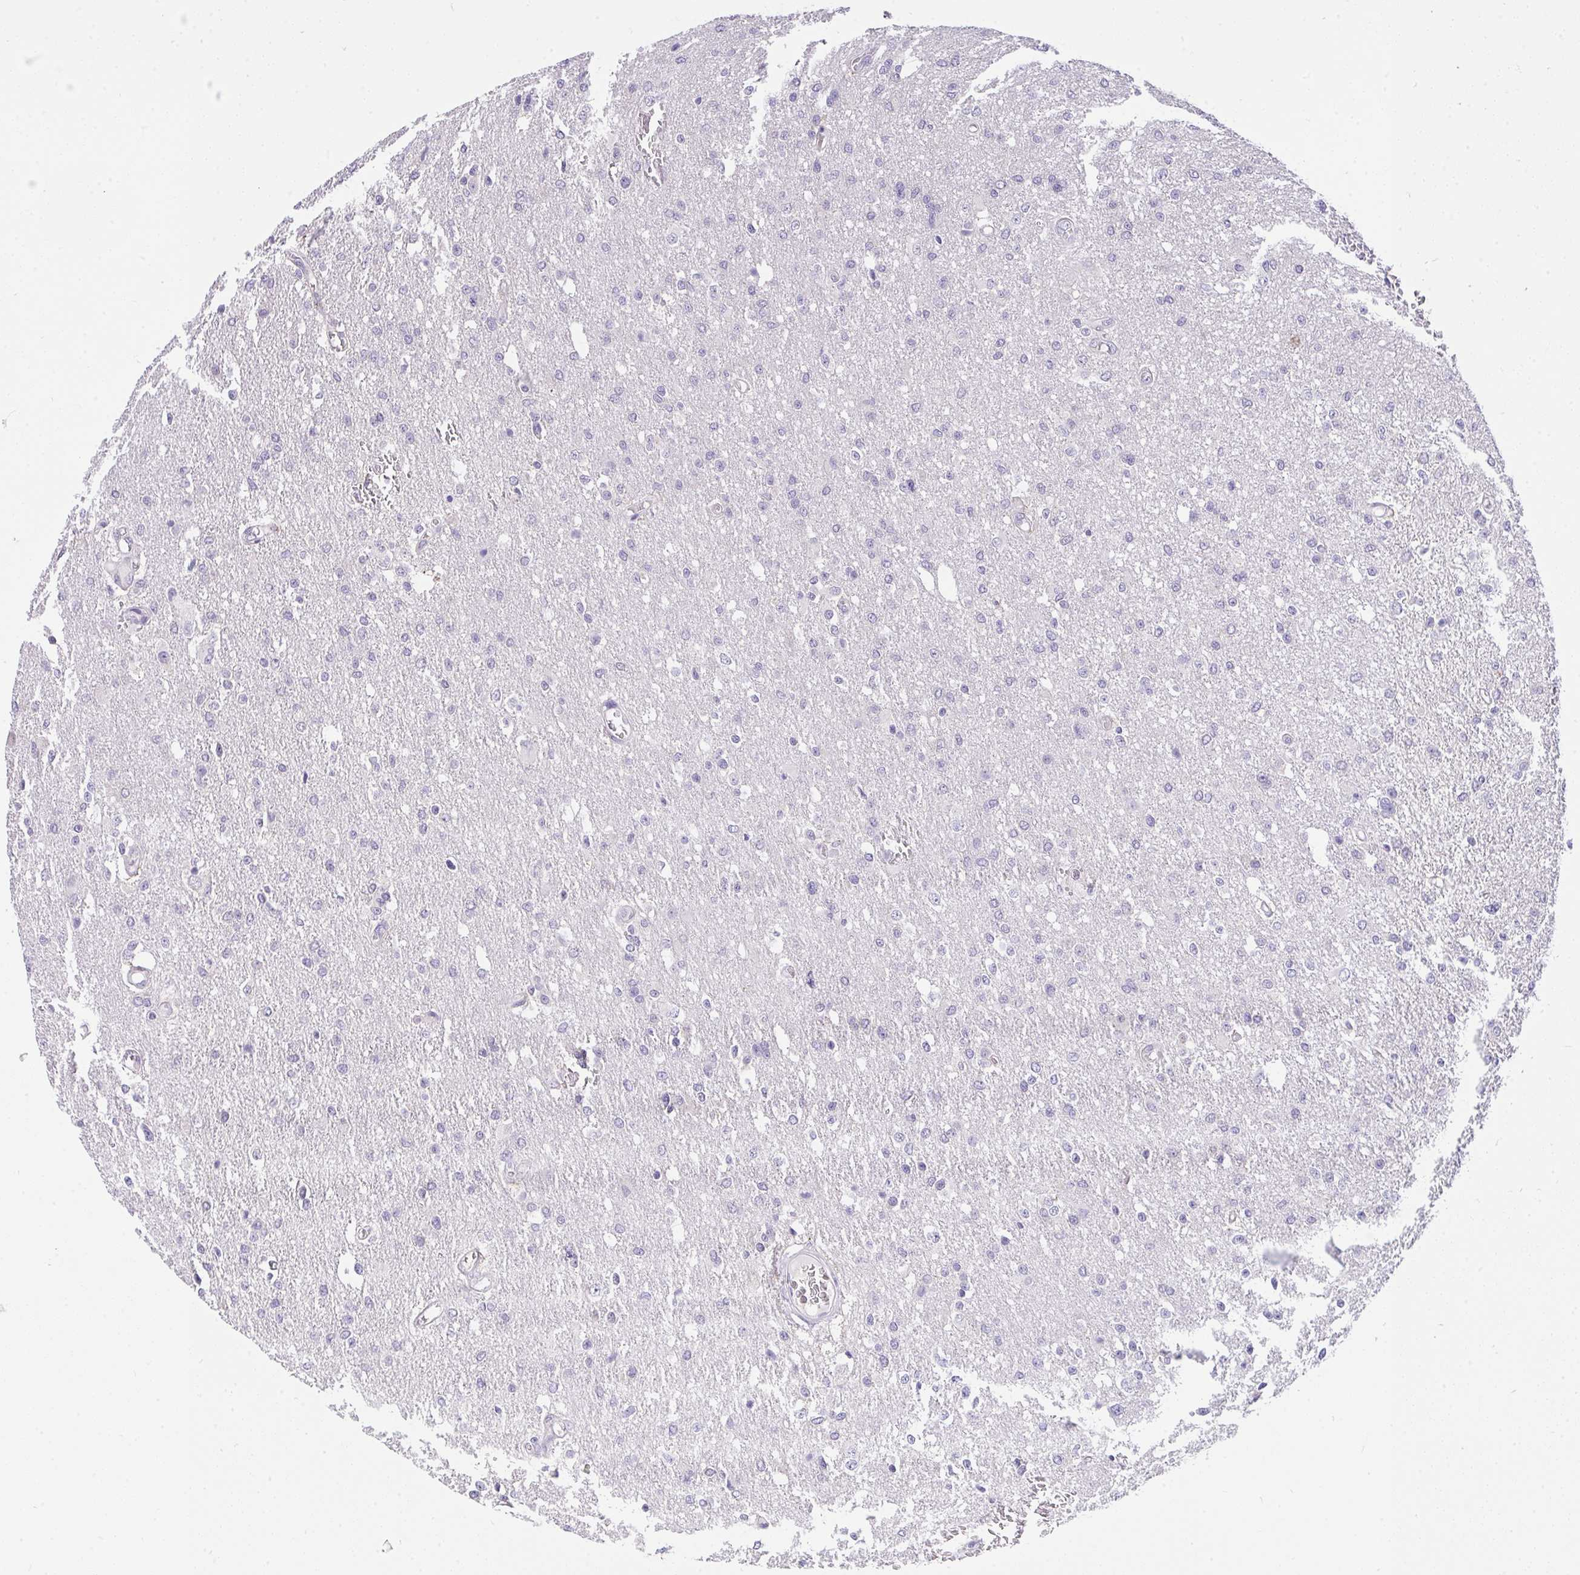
{"staining": {"intensity": "negative", "quantity": "none", "location": "none"}, "tissue": "glioma", "cell_type": "Tumor cells", "image_type": "cancer", "snomed": [{"axis": "morphology", "description": "Glioma, malignant, Low grade"}, {"axis": "topography", "description": "Brain"}], "caption": "Malignant glioma (low-grade) stained for a protein using immunohistochemistry (IHC) demonstrates no staining tumor cells.", "gene": "VGLL3", "patient": {"sex": "male", "age": 26}}